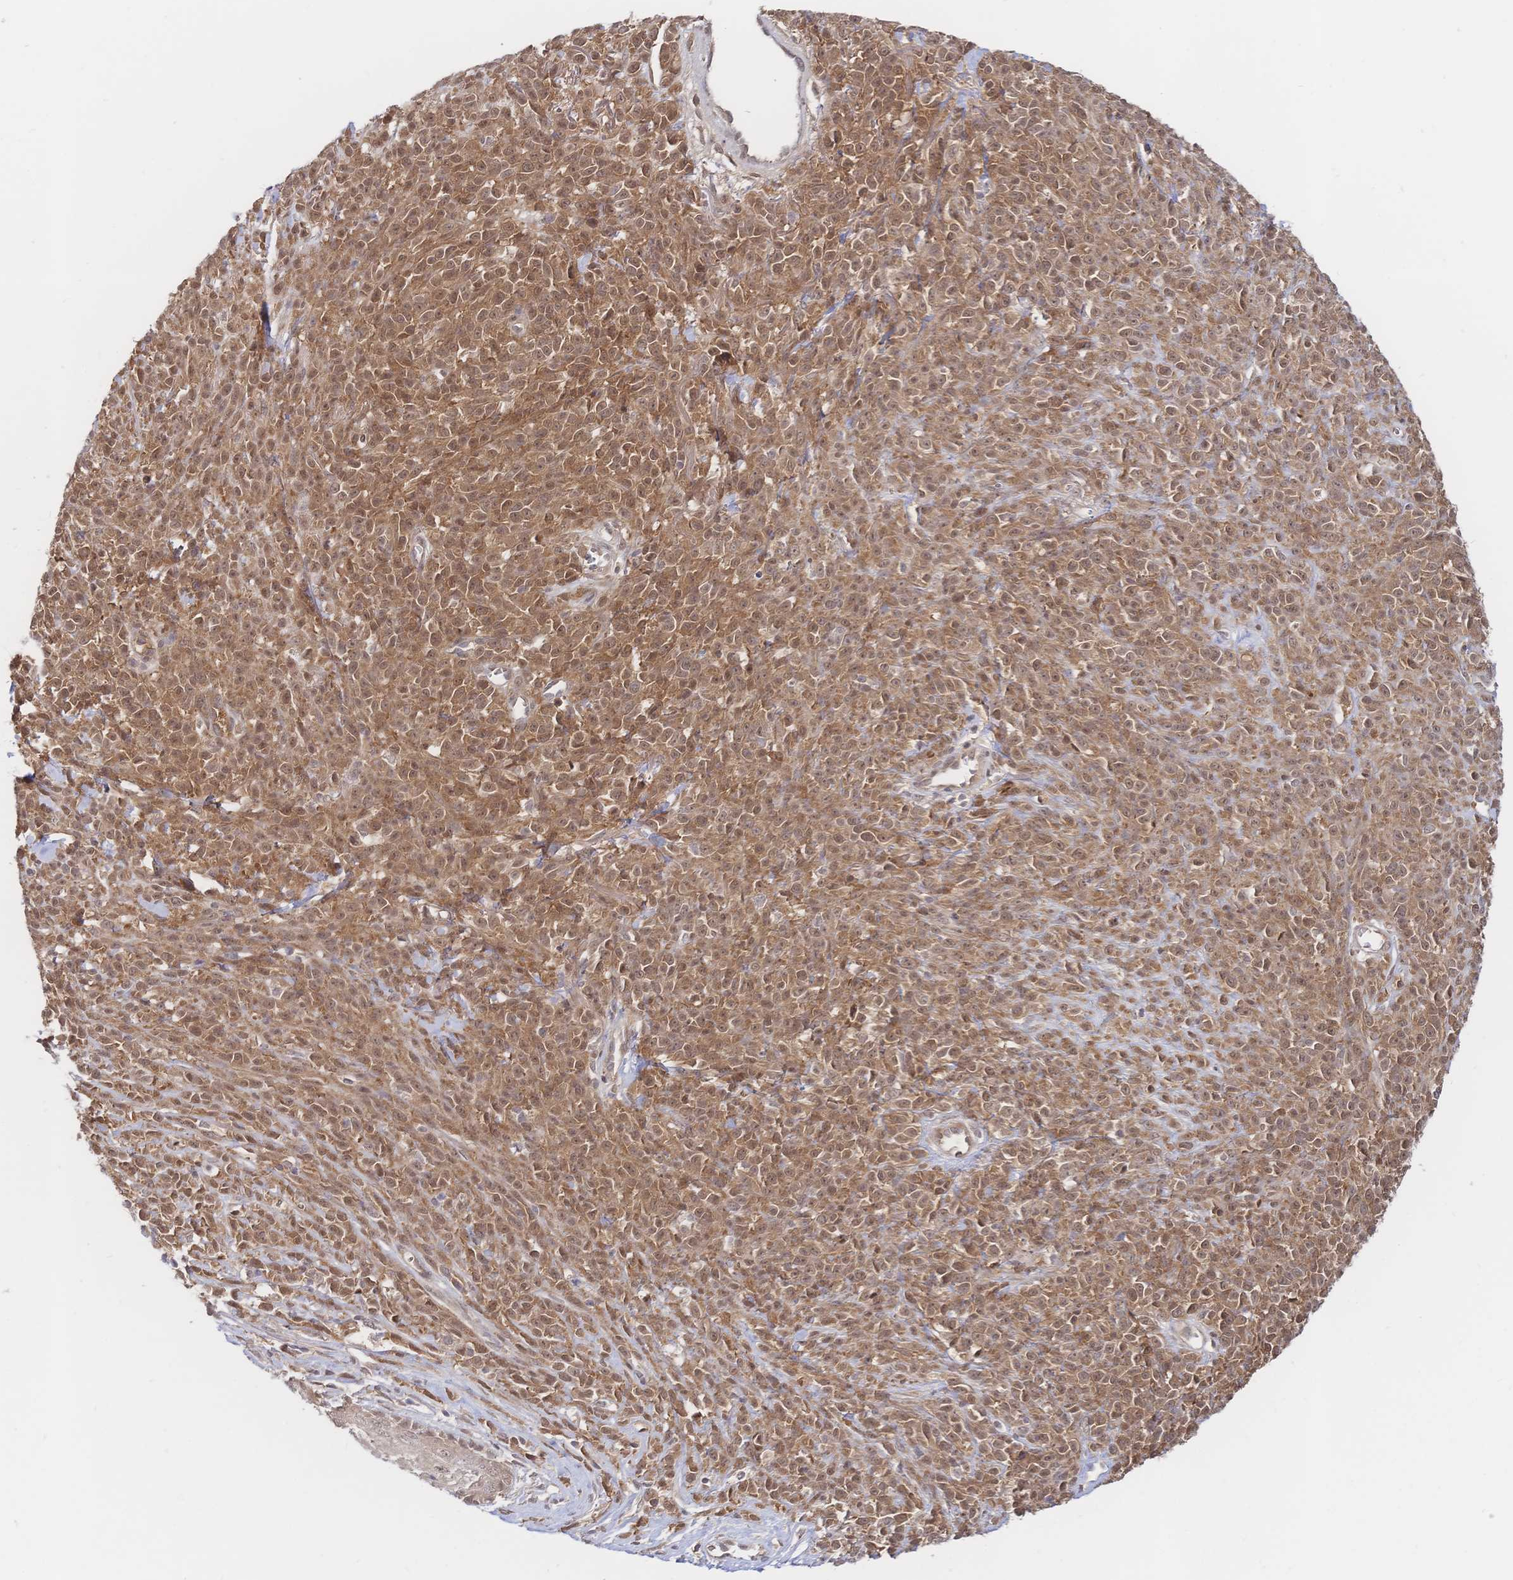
{"staining": {"intensity": "moderate", "quantity": ">75%", "location": "cytoplasmic/membranous,nuclear"}, "tissue": "melanoma", "cell_type": "Tumor cells", "image_type": "cancer", "snomed": [{"axis": "morphology", "description": "Malignant melanoma, NOS"}, {"axis": "topography", "description": "Skin"}, {"axis": "topography", "description": "Skin of trunk"}], "caption": "Melanoma stained with a protein marker shows moderate staining in tumor cells.", "gene": "LMO4", "patient": {"sex": "male", "age": 74}}